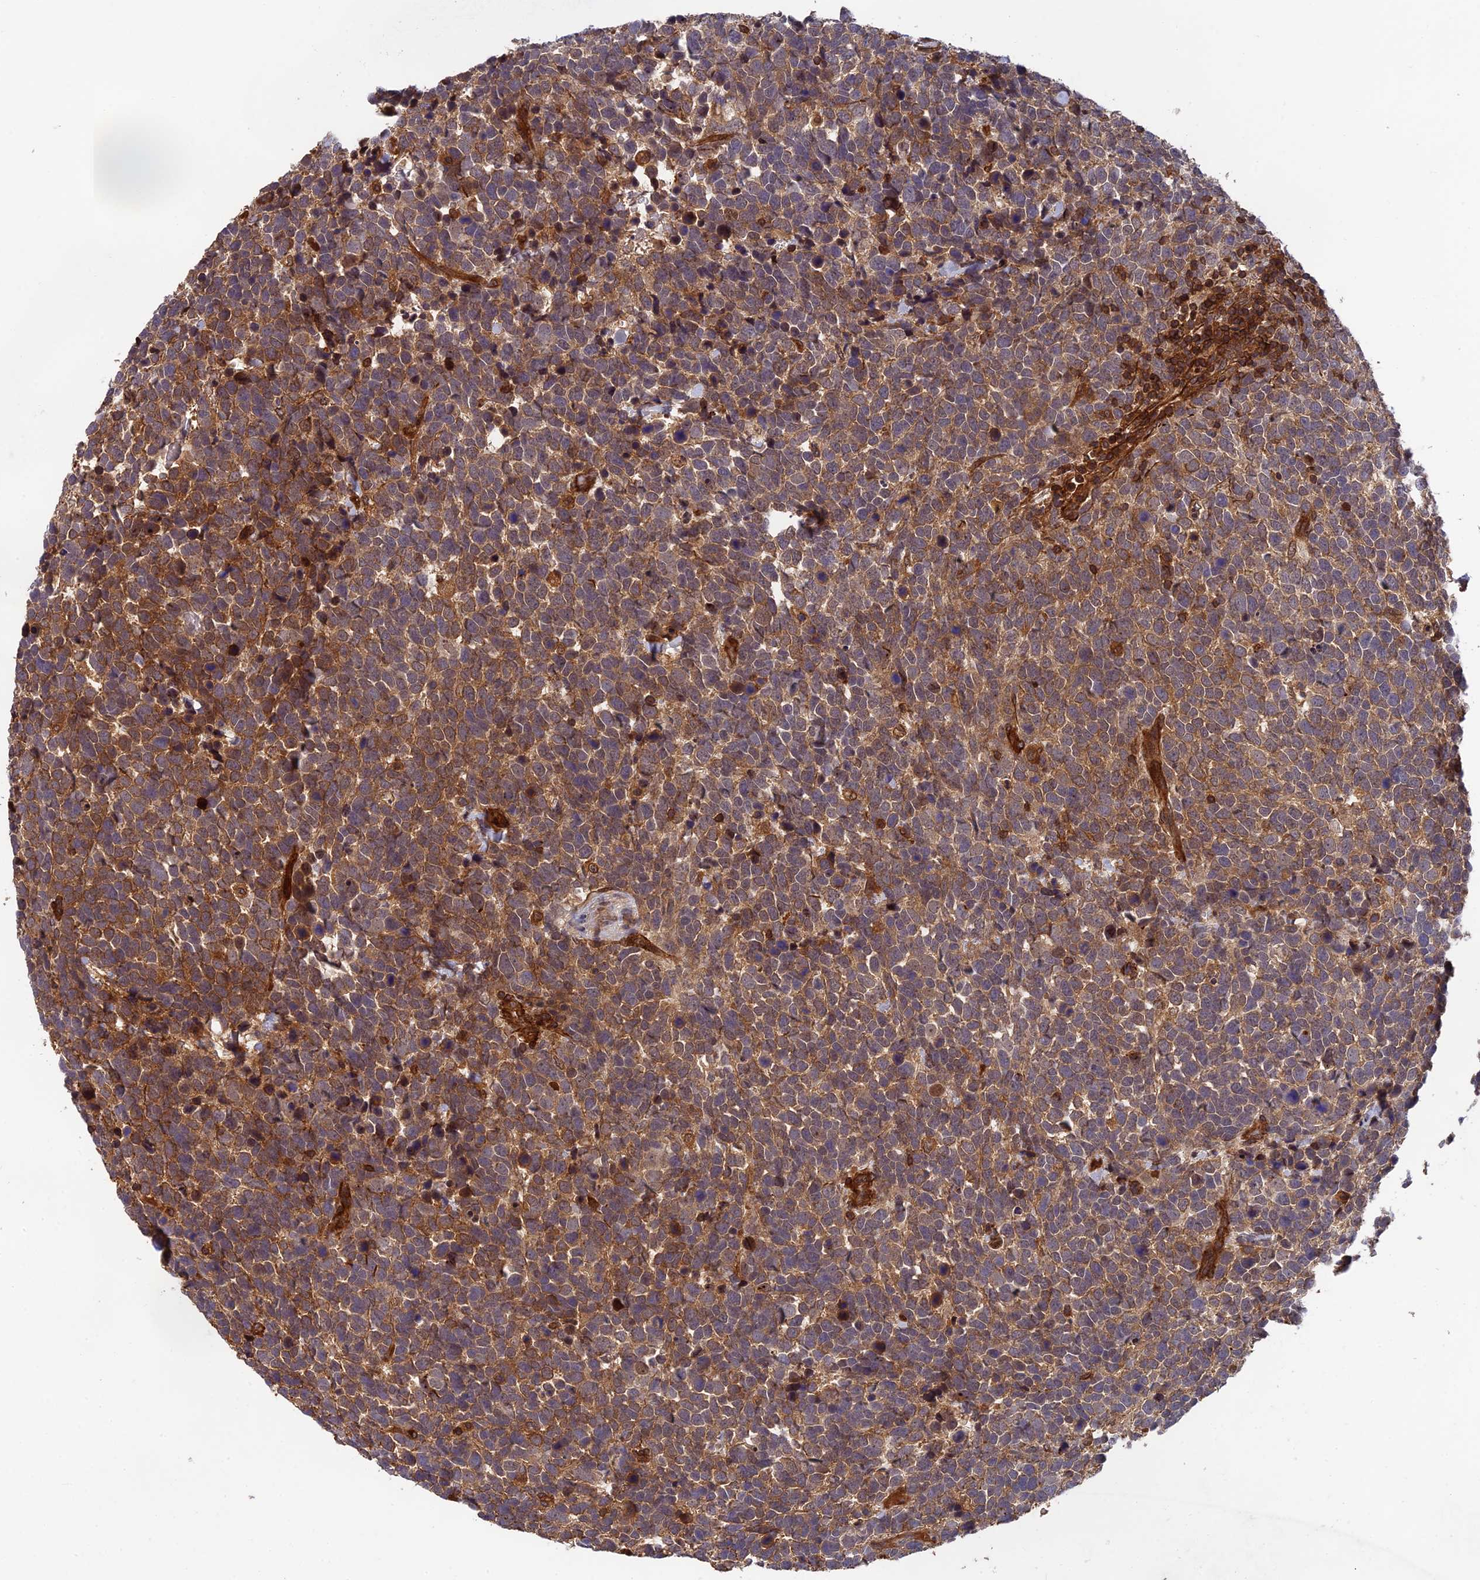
{"staining": {"intensity": "strong", "quantity": "25%-75%", "location": "cytoplasmic/membranous"}, "tissue": "urothelial cancer", "cell_type": "Tumor cells", "image_type": "cancer", "snomed": [{"axis": "morphology", "description": "Urothelial carcinoma, High grade"}, {"axis": "topography", "description": "Urinary bladder"}], "caption": "High-grade urothelial carcinoma stained for a protein (brown) reveals strong cytoplasmic/membranous positive staining in about 25%-75% of tumor cells.", "gene": "OSBPL1A", "patient": {"sex": "female", "age": 82}}